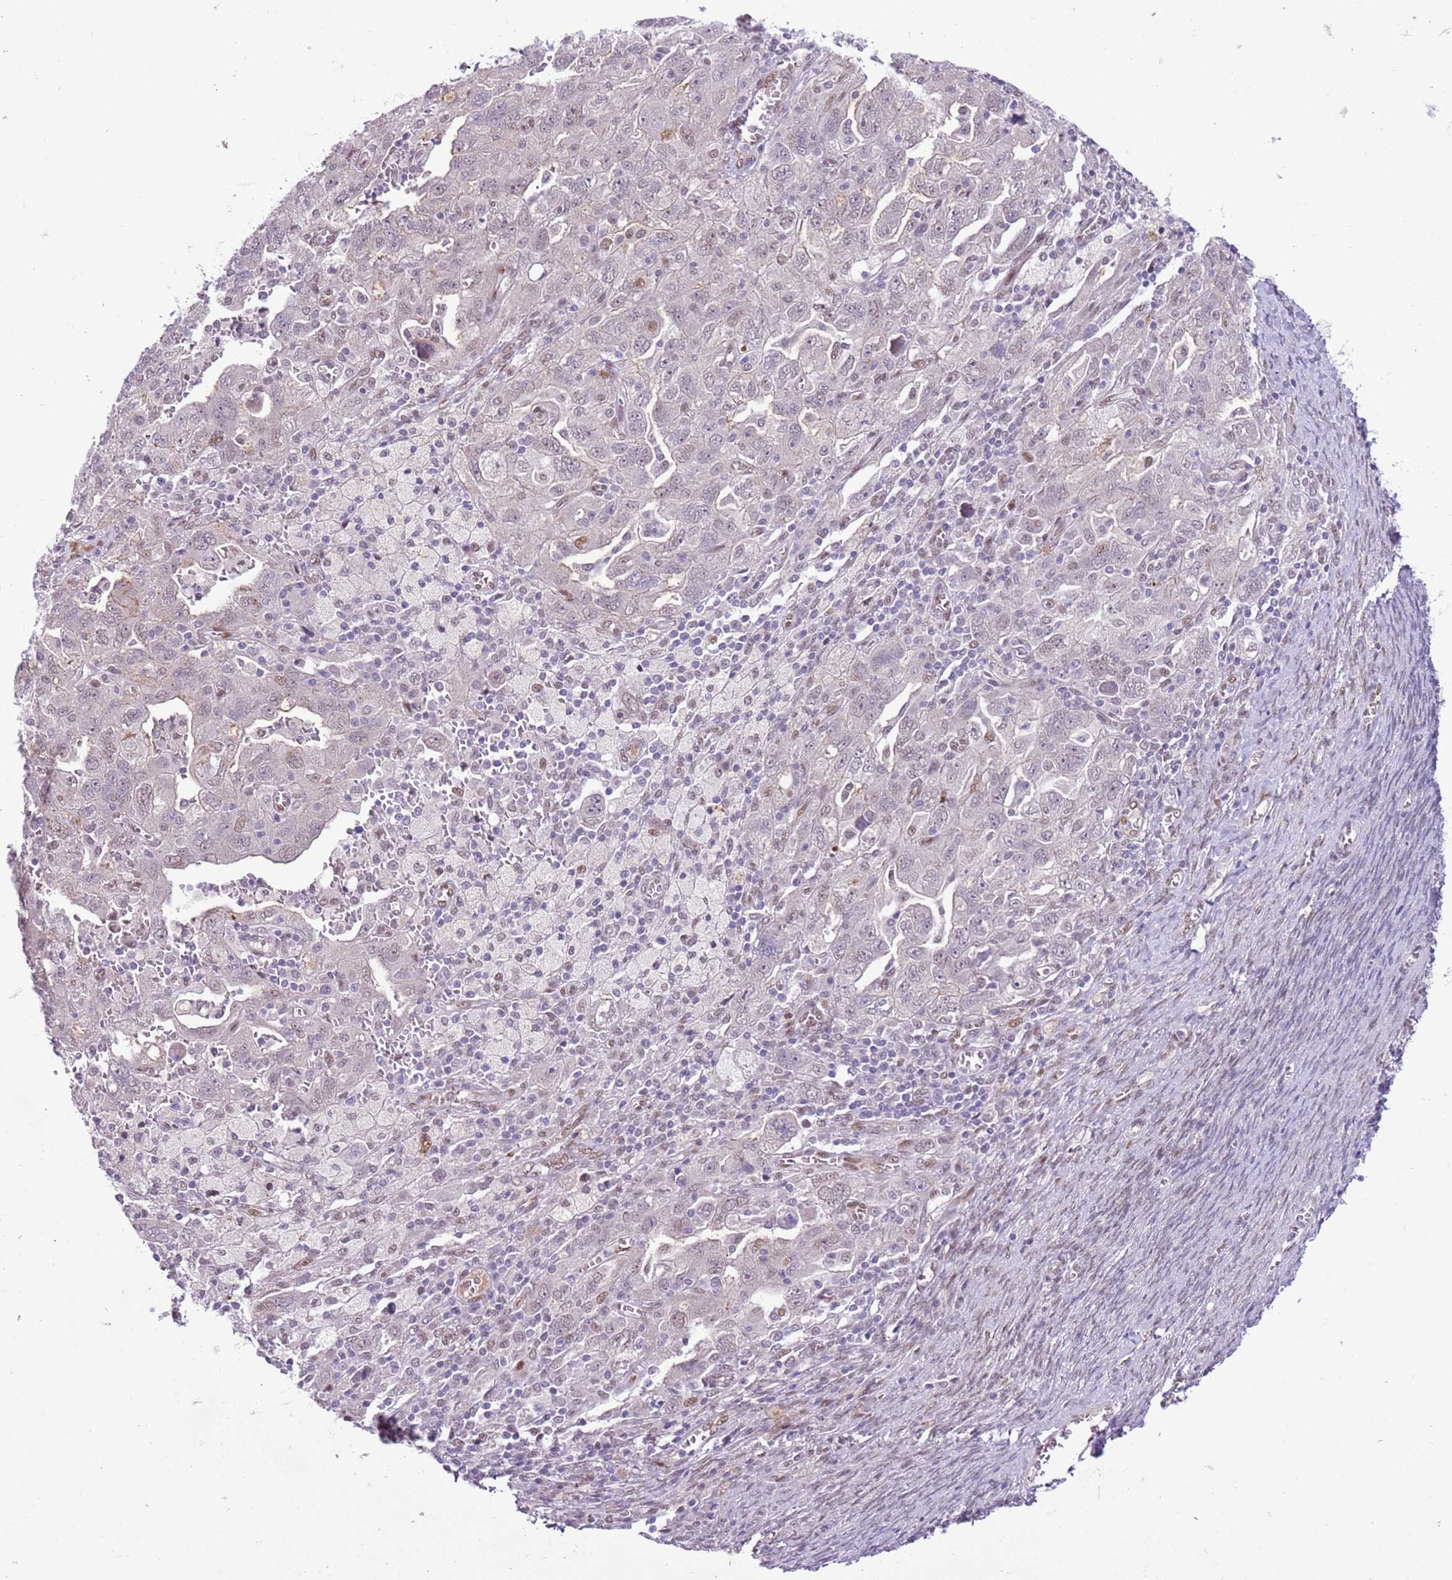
{"staining": {"intensity": "weak", "quantity": "<25%", "location": "nuclear"}, "tissue": "ovarian cancer", "cell_type": "Tumor cells", "image_type": "cancer", "snomed": [{"axis": "morphology", "description": "Carcinoma, NOS"}, {"axis": "morphology", "description": "Cystadenocarcinoma, serous, NOS"}, {"axis": "topography", "description": "Ovary"}], "caption": "This is an immunohistochemistry (IHC) histopathology image of ovarian cancer (carcinoma). There is no positivity in tumor cells.", "gene": "NACC2", "patient": {"sex": "female", "age": 69}}